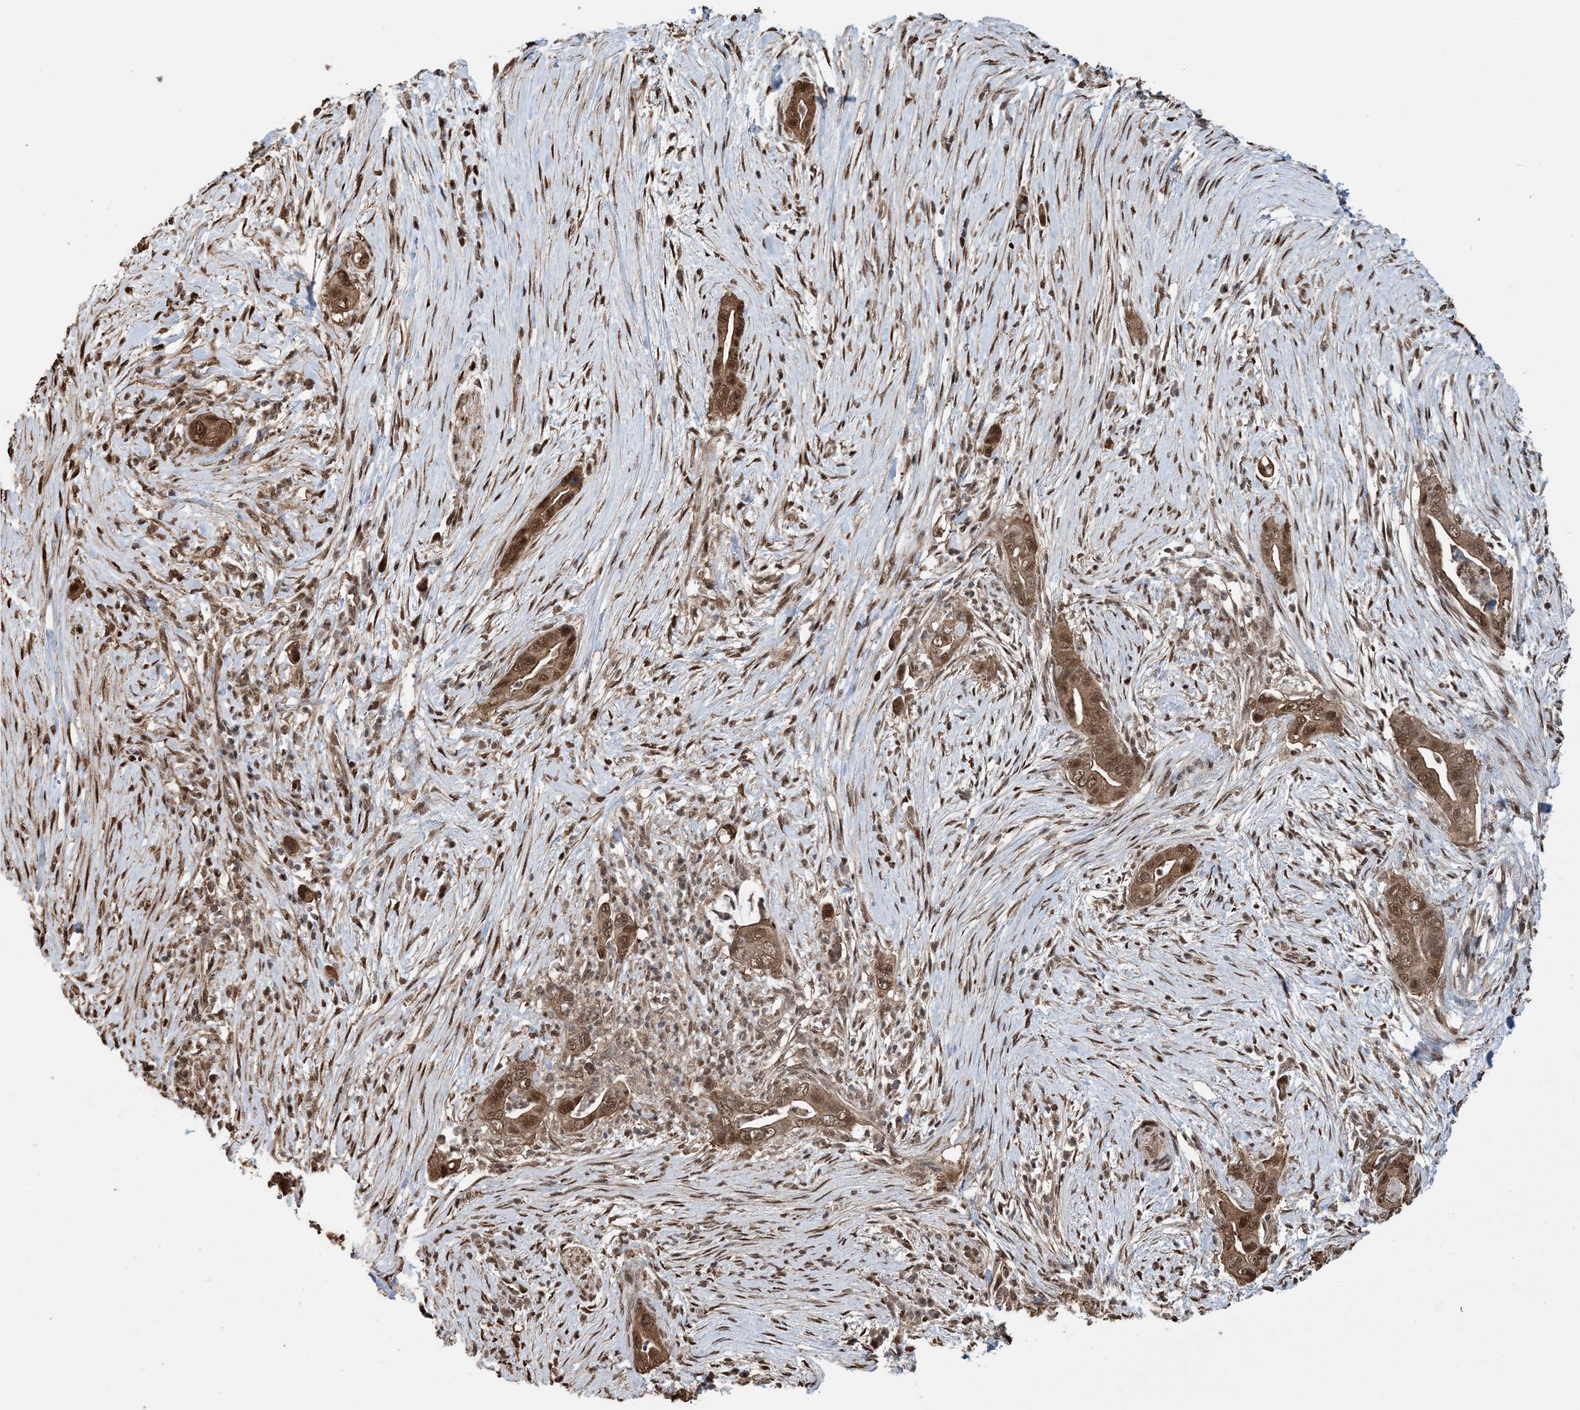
{"staining": {"intensity": "moderate", "quantity": ">75%", "location": "cytoplasmic/membranous,nuclear"}, "tissue": "pancreatic cancer", "cell_type": "Tumor cells", "image_type": "cancer", "snomed": [{"axis": "morphology", "description": "Adenocarcinoma, NOS"}, {"axis": "topography", "description": "Pancreas"}], "caption": "Protein analysis of adenocarcinoma (pancreatic) tissue reveals moderate cytoplasmic/membranous and nuclear positivity in approximately >75% of tumor cells.", "gene": "HSPA1A", "patient": {"sex": "male", "age": 75}}